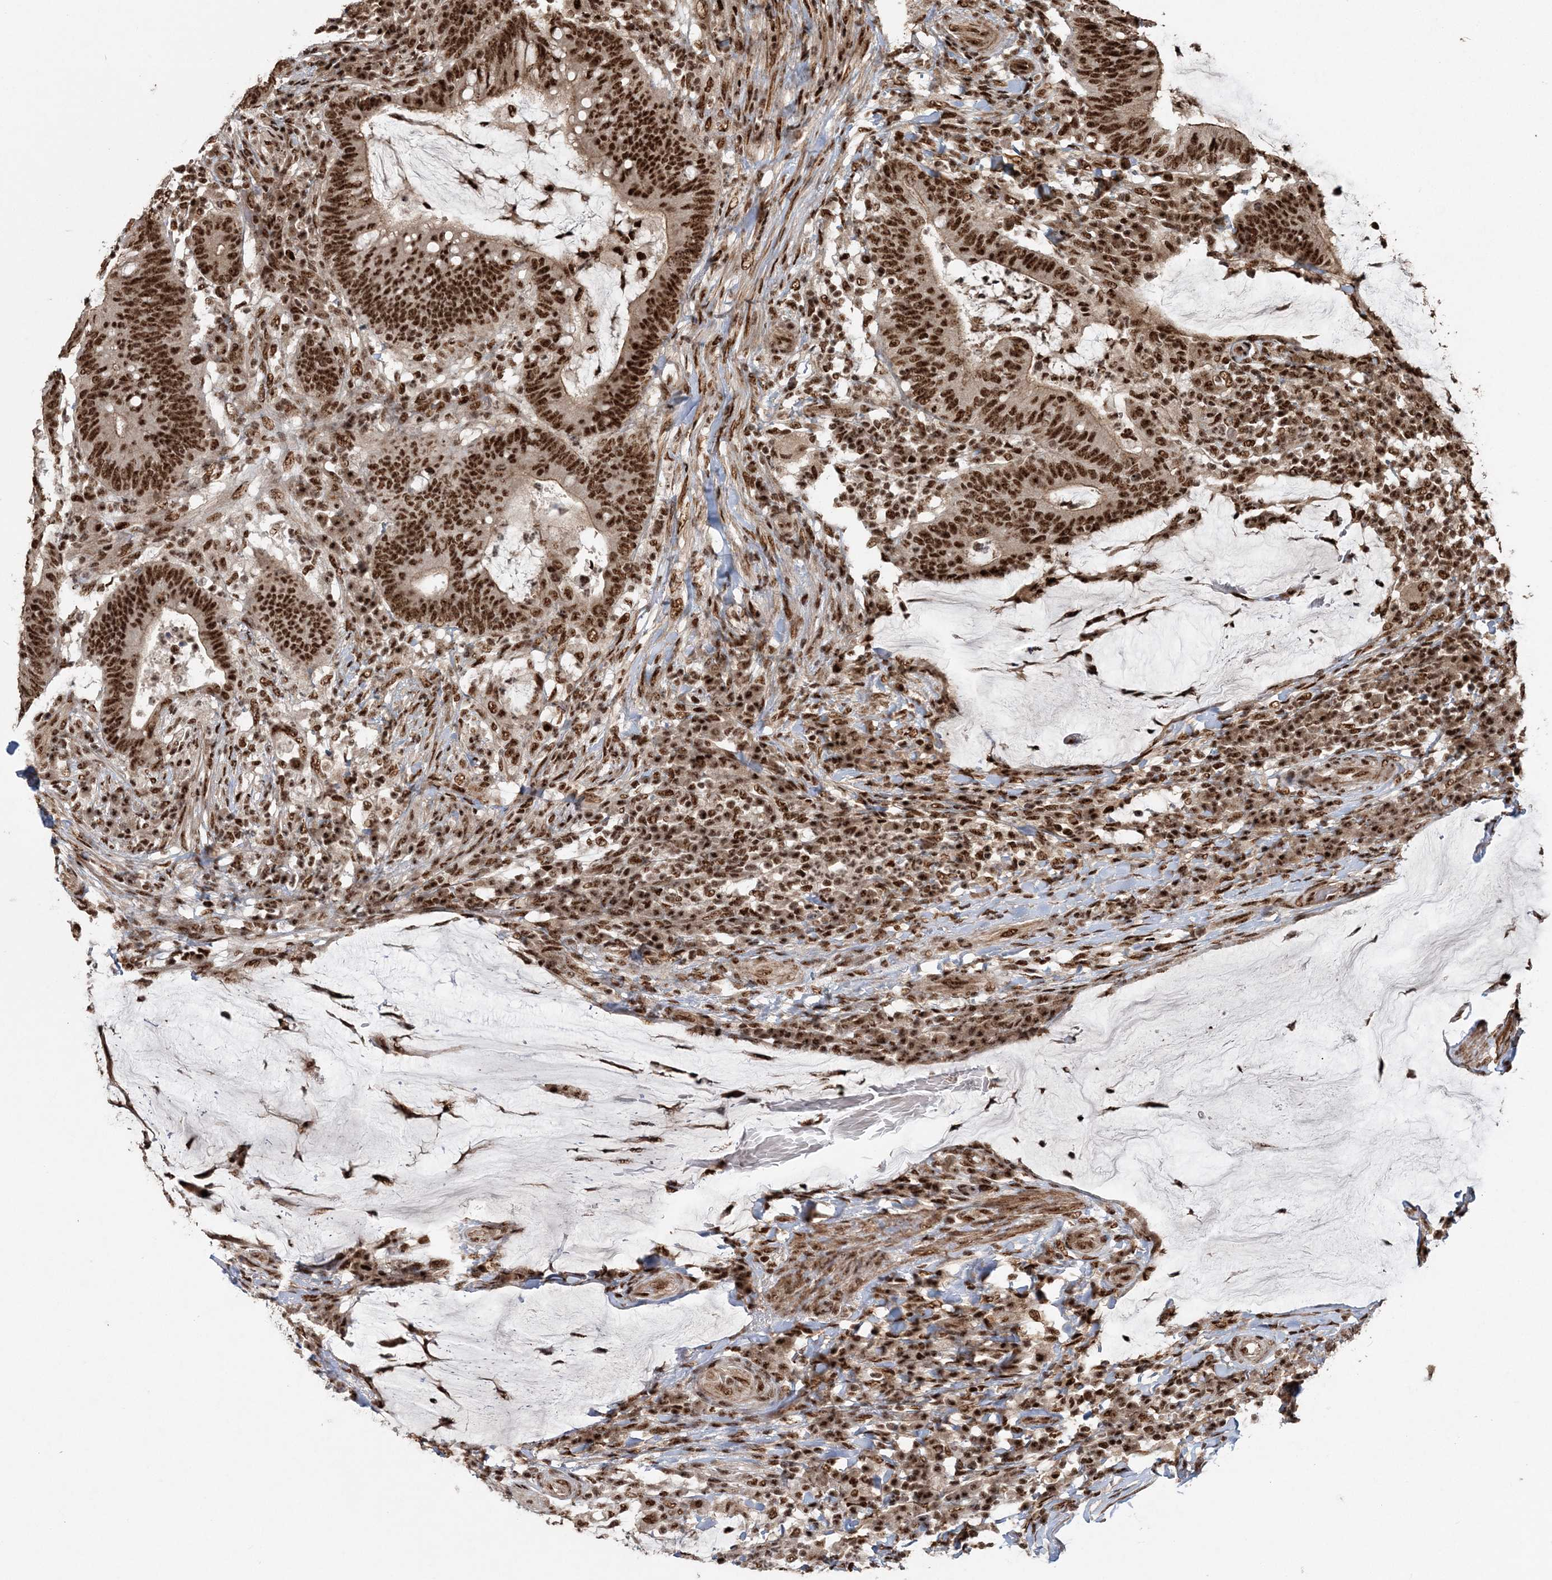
{"staining": {"intensity": "strong", "quantity": ">75%", "location": "nuclear"}, "tissue": "colorectal cancer", "cell_type": "Tumor cells", "image_type": "cancer", "snomed": [{"axis": "morphology", "description": "Normal tissue, NOS"}, {"axis": "morphology", "description": "Adenocarcinoma, NOS"}, {"axis": "topography", "description": "Colon"}], "caption": "Immunohistochemical staining of human colorectal cancer demonstrates strong nuclear protein expression in about >75% of tumor cells.", "gene": "EXOSC8", "patient": {"sex": "female", "age": 66}}